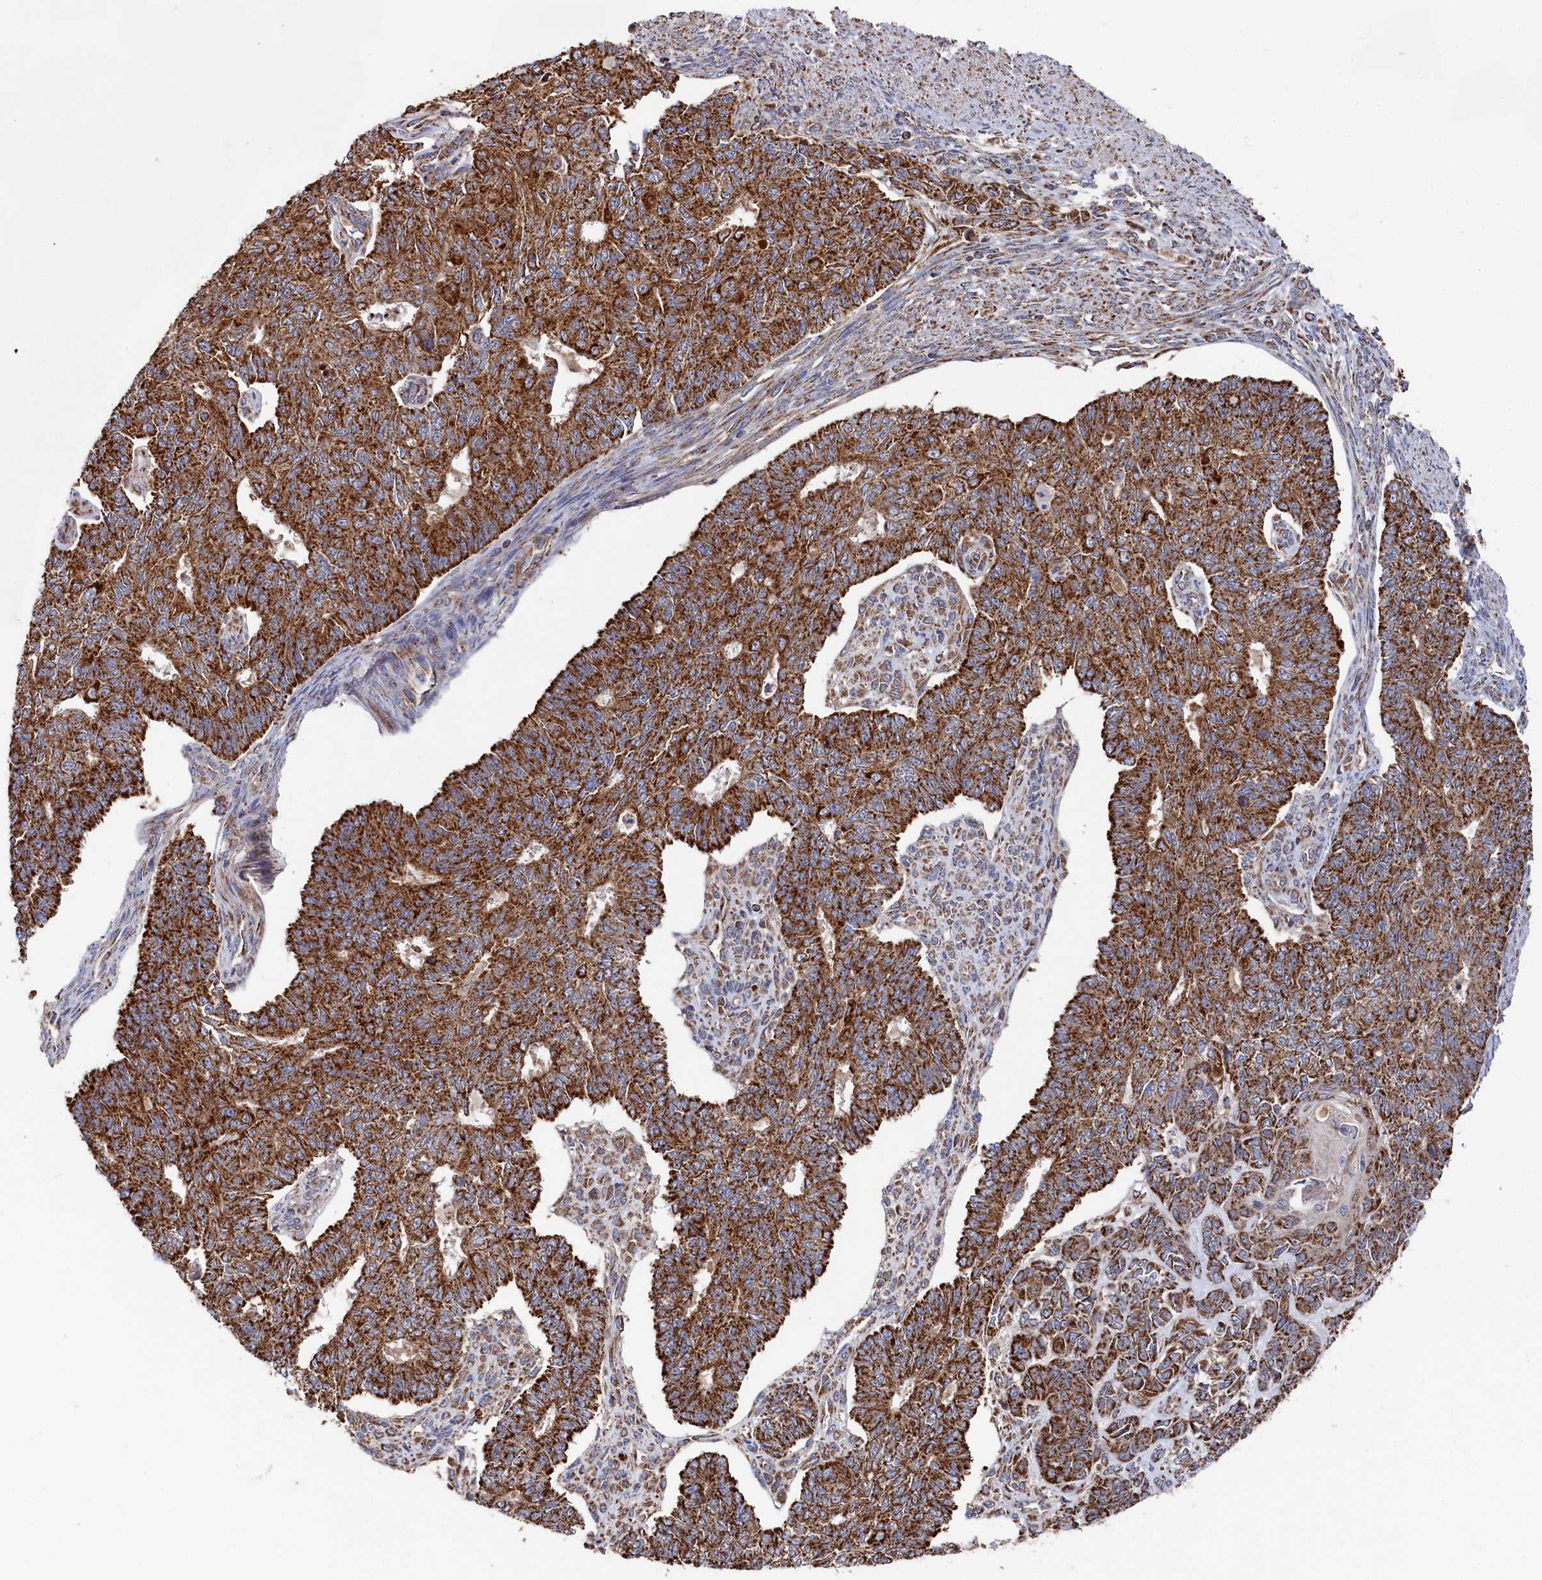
{"staining": {"intensity": "strong", "quantity": ">75%", "location": "cytoplasmic/membranous"}, "tissue": "endometrial cancer", "cell_type": "Tumor cells", "image_type": "cancer", "snomed": [{"axis": "morphology", "description": "Adenocarcinoma, NOS"}, {"axis": "topography", "description": "Endometrium"}], "caption": "Tumor cells display high levels of strong cytoplasmic/membranous positivity in about >75% of cells in human adenocarcinoma (endometrial).", "gene": "HAUS2", "patient": {"sex": "female", "age": 32}}